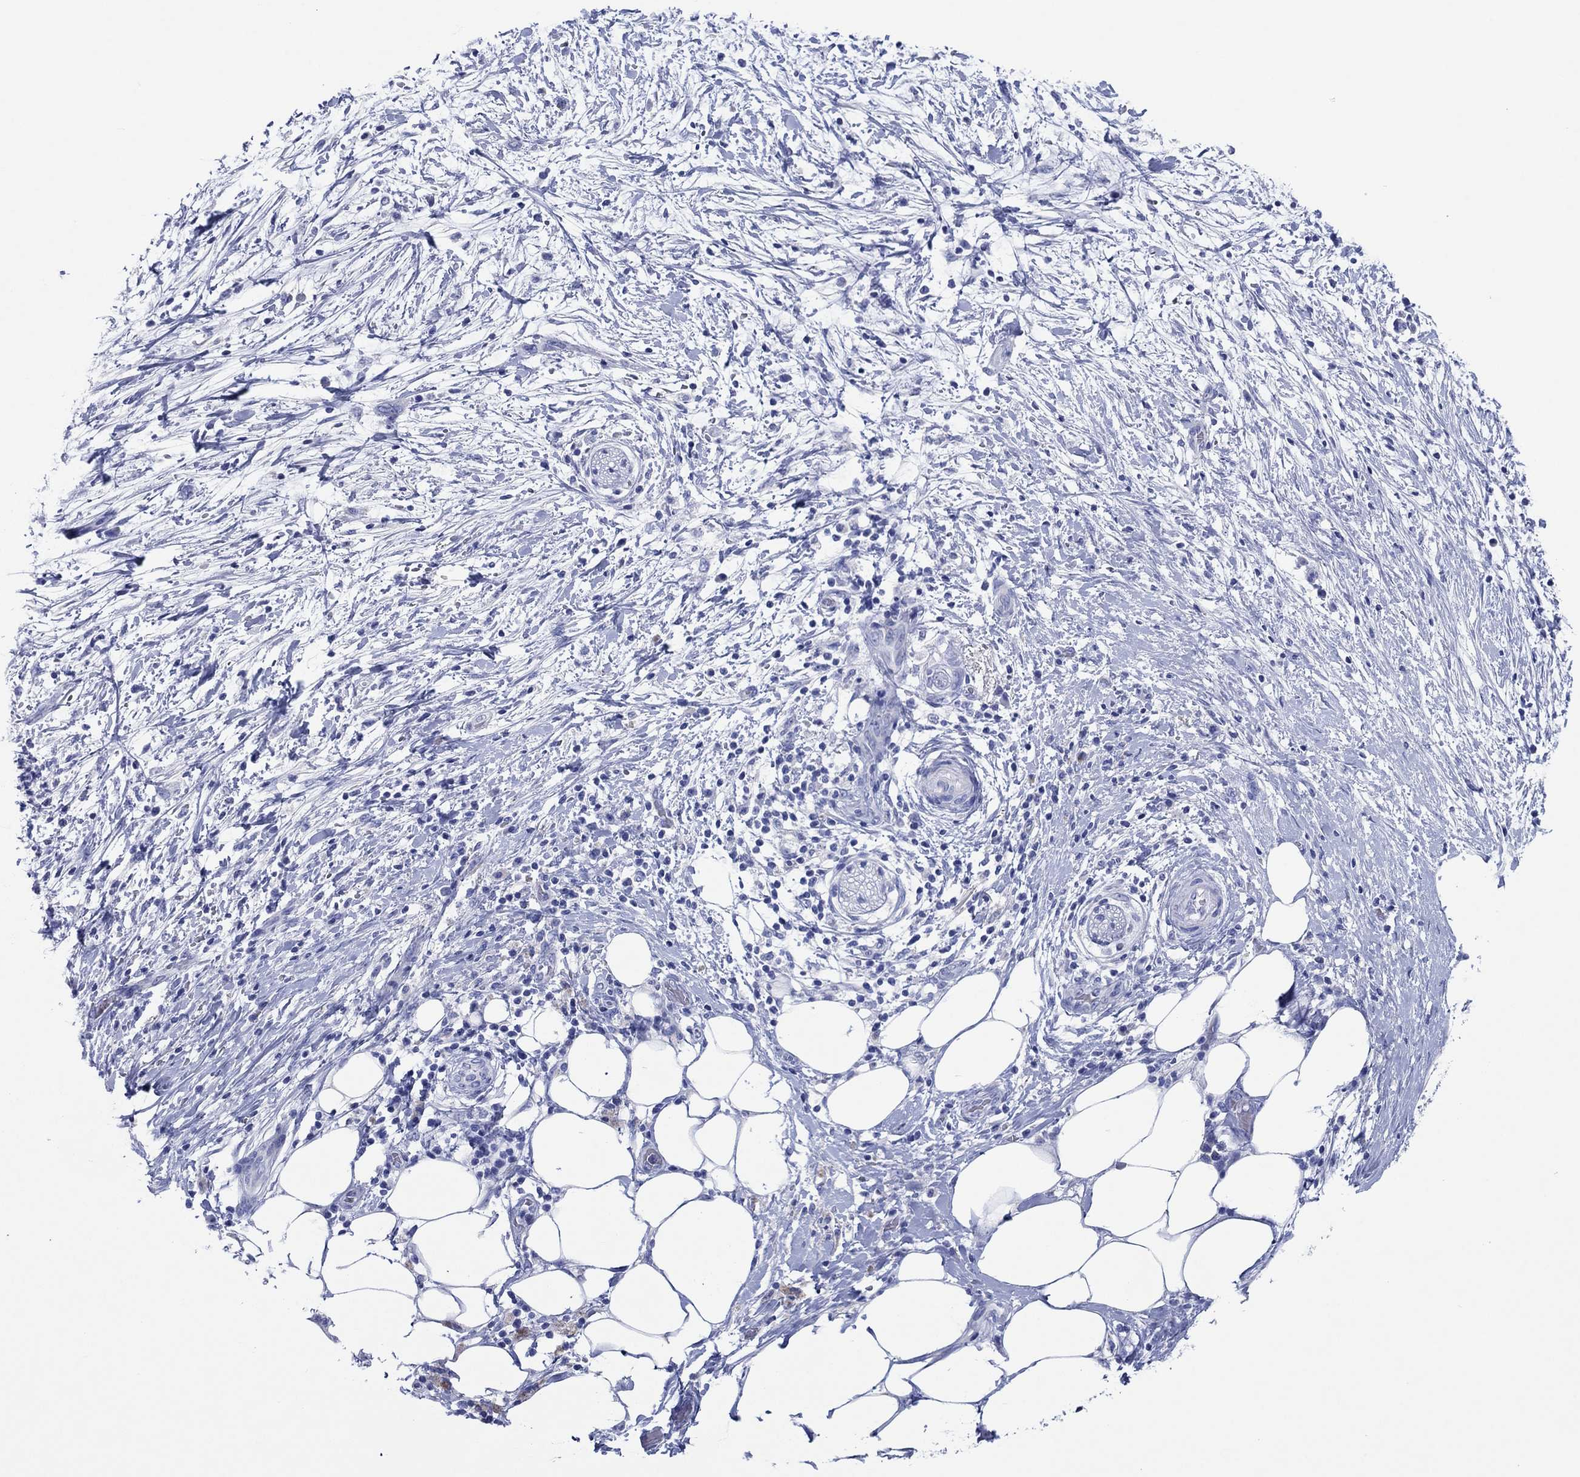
{"staining": {"intensity": "negative", "quantity": "none", "location": "none"}, "tissue": "pancreatic cancer", "cell_type": "Tumor cells", "image_type": "cancer", "snomed": [{"axis": "morphology", "description": "Adenocarcinoma, NOS"}, {"axis": "topography", "description": "Pancreas"}], "caption": "A photomicrograph of human pancreatic cancer (adenocarcinoma) is negative for staining in tumor cells. The staining was performed using DAB to visualize the protein expression in brown, while the nuclei were stained in blue with hematoxylin (Magnification: 20x).", "gene": "HCRT", "patient": {"sex": "female", "age": 72}}